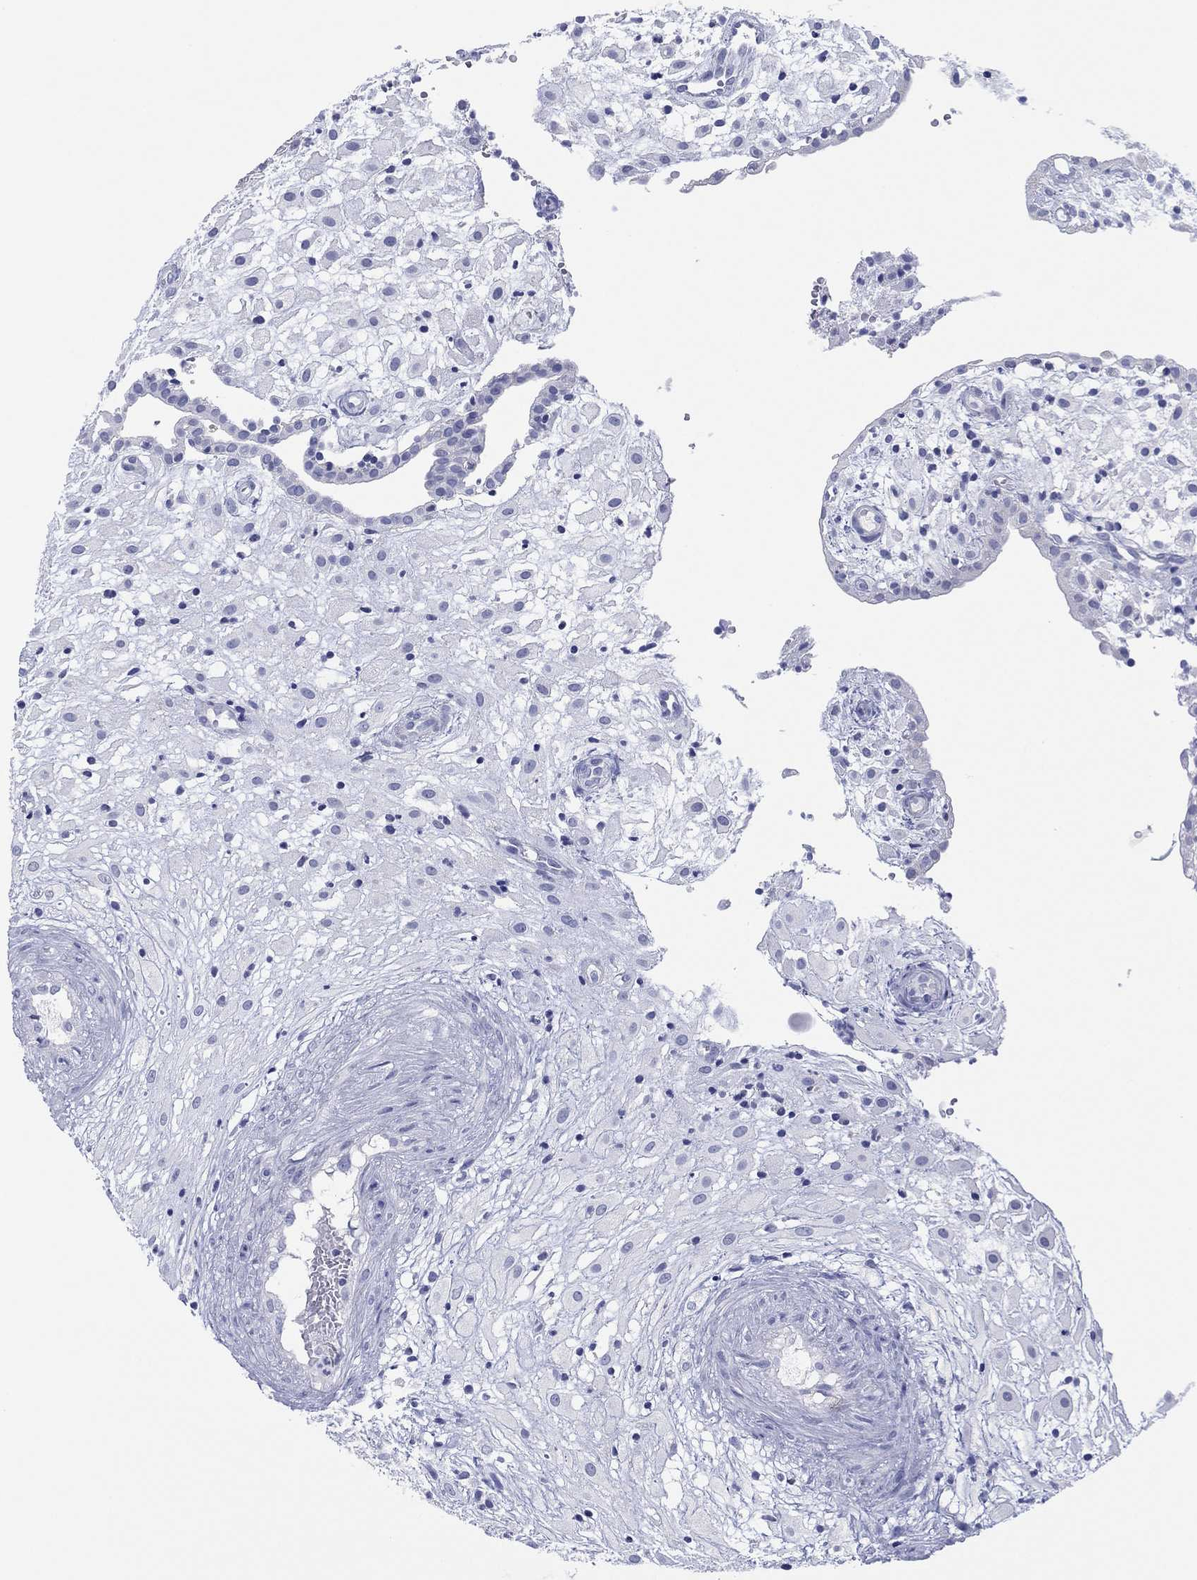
{"staining": {"intensity": "negative", "quantity": "none", "location": "none"}, "tissue": "placenta", "cell_type": "Decidual cells", "image_type": "normal", "snomed": [{"axis": "morphology", "description": "Normal tissue, NOS"}, {"axis": "topography", "description": "Placenta"}], "caption": "Image shows no significant protein positivity in decidual cells of unremarkable placenta. The staining was performed using DAB (3,3'-diaminobenzidine) to visualize the protein expression in brown, while the nuclei were stained in blue with hematoxylin (Magnification: 20x).", "gene": "MAGEB6", "patient": {"sex": "female", "age": 24}}